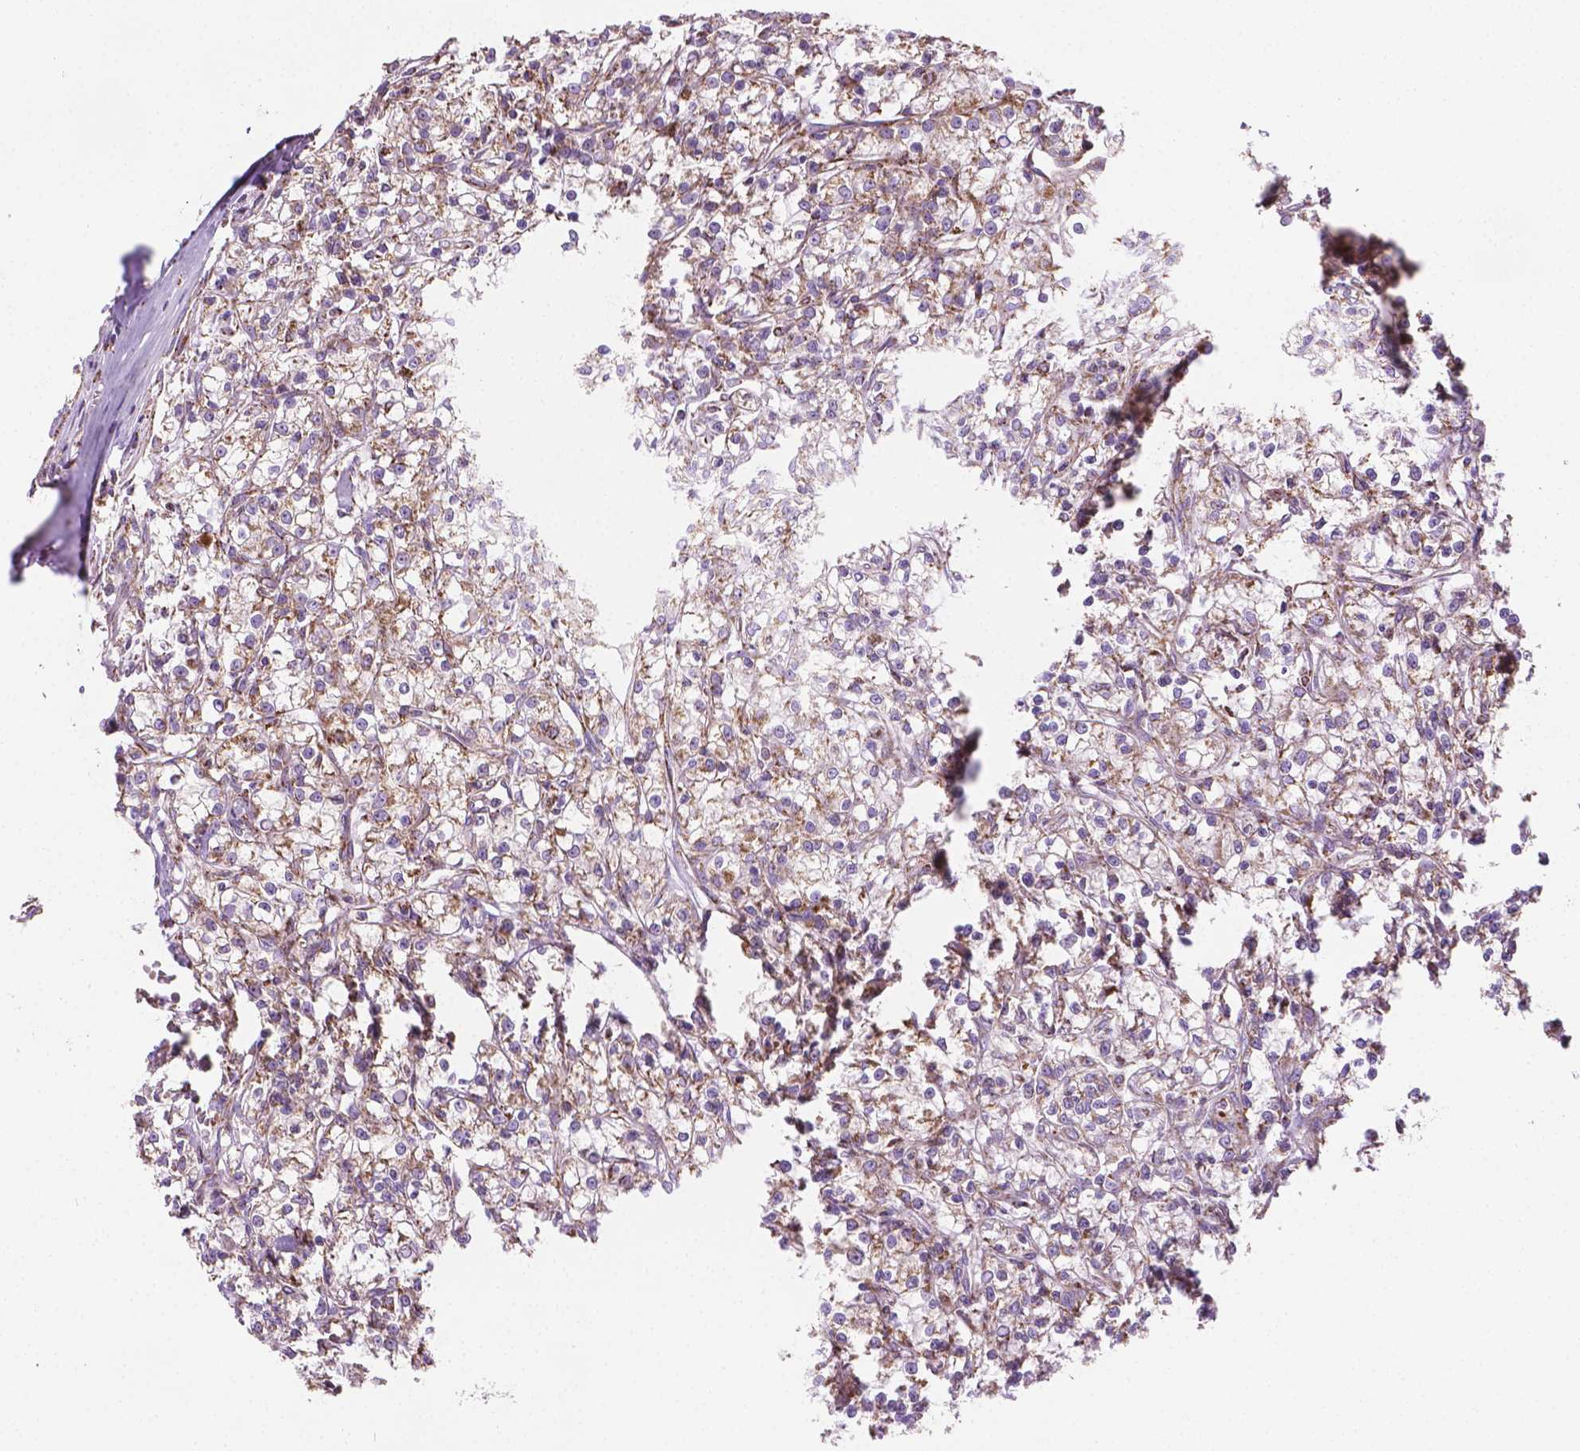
{"staining": {"intensity": "moderate", "quantity": ">75%", "location": "cytoplasmic/membranous"}, "tissue": "renal cancer", "cell_type": "Tumor cells", "image_type": "cancer", "snomed": [{"axis": "morphology", "description": "Adenocarcinoma, NOS"}, {"axis": "topography", "description": "Kidney"}], "caption": "About >75% of tumor cells in adenocarcinoma (renal) reveal moderate cytoplasmic/membranous protein expression as visualized by brown immunohistochemical staining.", "gene": "PIBF1", "patient": {"sex": "female", "age": 59}}